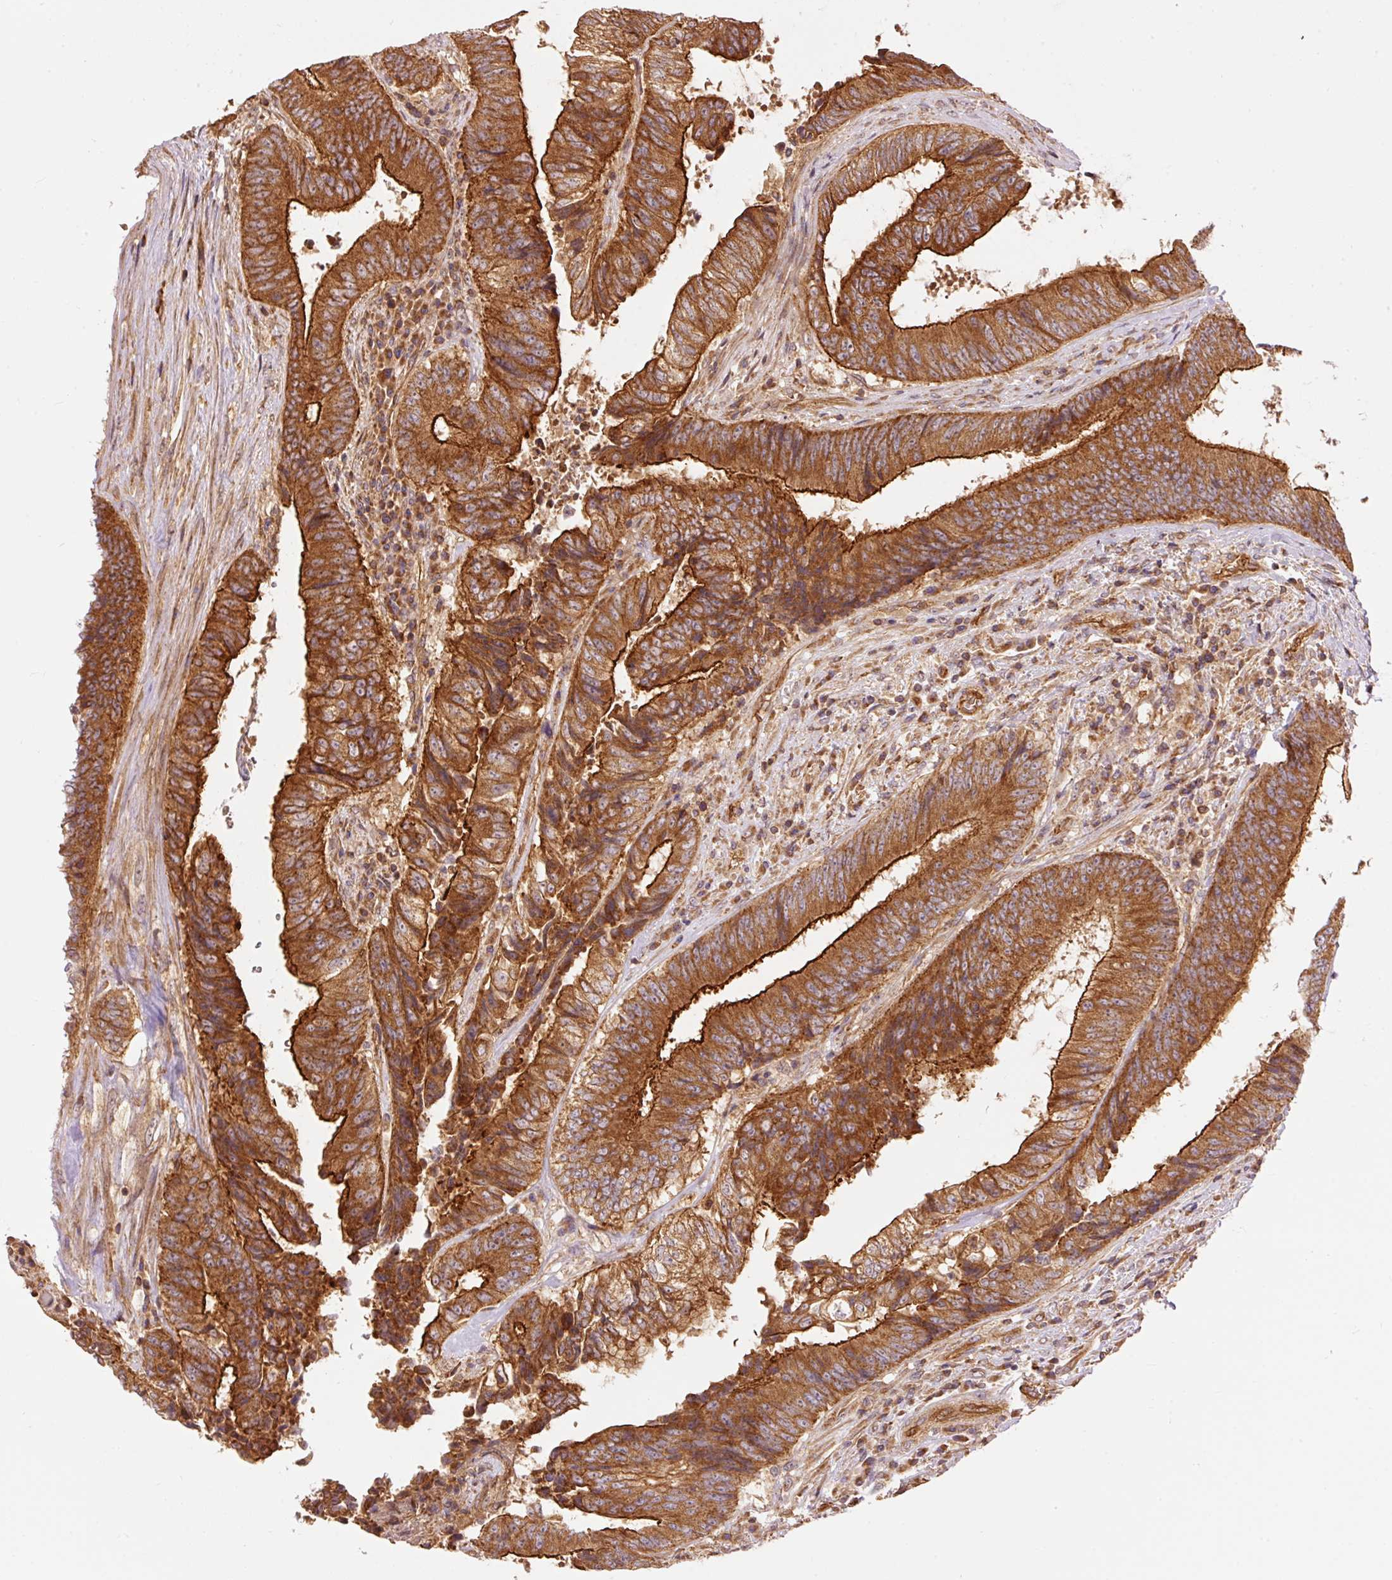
{"staining": {"intensity": "strong", "quantity": ">75%", "location": "cytoplasmic/membranous"}, "tissue": "colorectal cancer", "cell_type": "Tumor cells", "image_type": "cancer", "snomed": [{"axis": "morphology", "description": "Adenocarcinoma, NOS"}, {"axis": "topography", "description": "Rectum"}], "caption": "Approximately >75% of tumor cells in human colorectal cancer (adenocarcinoma) reveal strong cytoplasmic/membranous protein staining as visualized by brown immunohistochemical staining.", "gene": "ADCY4", "patient": {"sex": "male", "age": 72}}